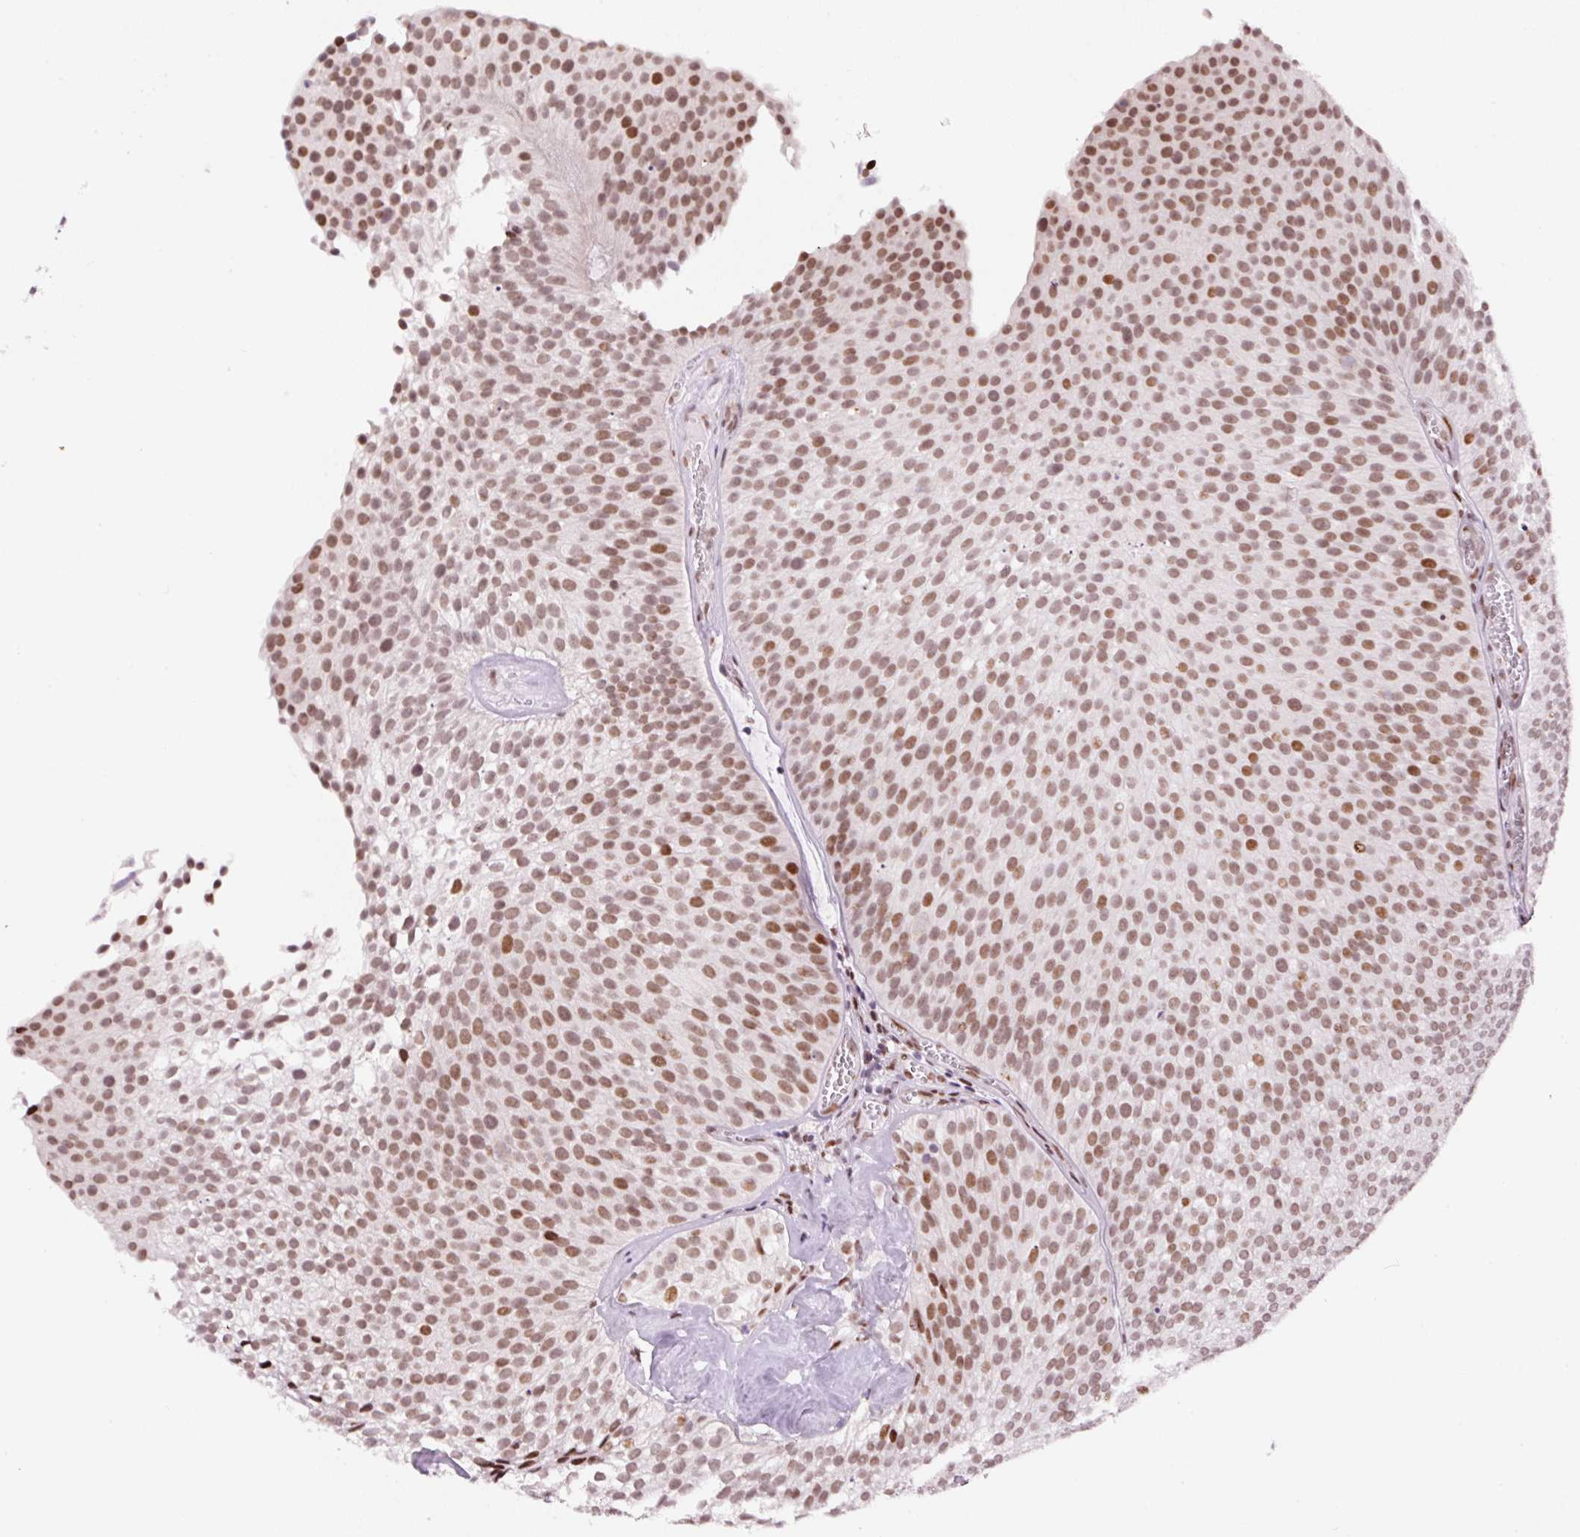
{"staining": {"intensity": "moderate", "quantity": ">75%", "location": "nuclear"}, "tissue": "urothelial cancer", "cell_type": "Tumor cells", "image_type": "cancer", "snomed": [{"axis": "morphology", "description": "Urothelial carcinoma, Low grade"}, {"axis": "topography", "description": "Urinary bladder"}], "caption": "Immunohistochemistry (IHC) (DAB) staining of human urothelial cancer shows moderate nuclear protein expression in about >75% of tumor cells.", "gene": "CCNL2", "patient": {"sex": "male", "age": 91}}